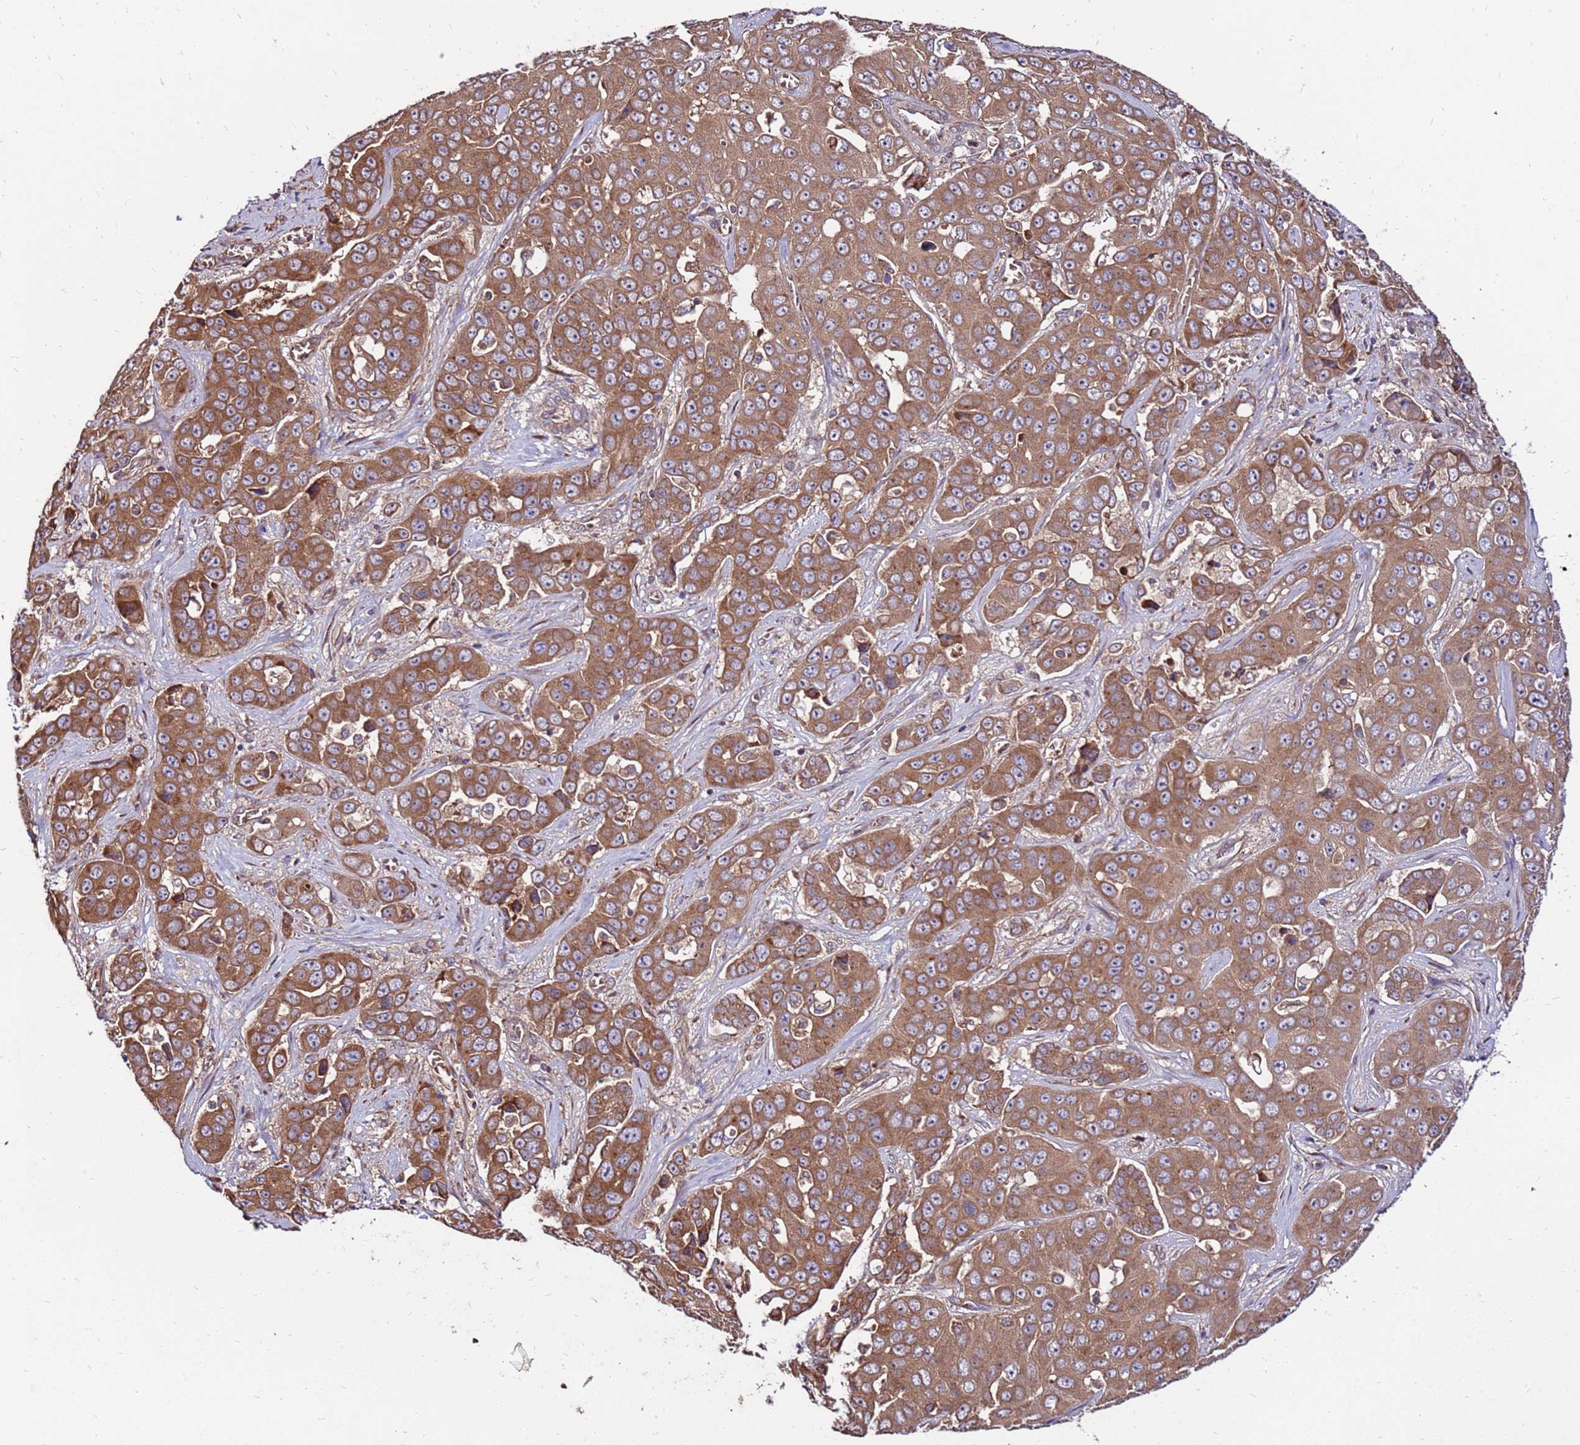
{"staining": {"intensity": "moderate", "quantity": ">75%", "location": "cytoplasmic/membranous"}, "tissue": "liver cancer", "cell_type": "Tumor cells", "image_type": "cancer", "snomed": [{"axis": "morphology", "description": "Cholangiocarcinoma"}, {"axis": "topography", "description": "Liver"}], "caption": "This is a histology image of immunohistochemistry staining of liver cancer, which shows moderate expression in the cytoplasmic/membranous of tumor cells.", "gene": "SLC44A5", "patient": {"sex": "female", "age": 52}}